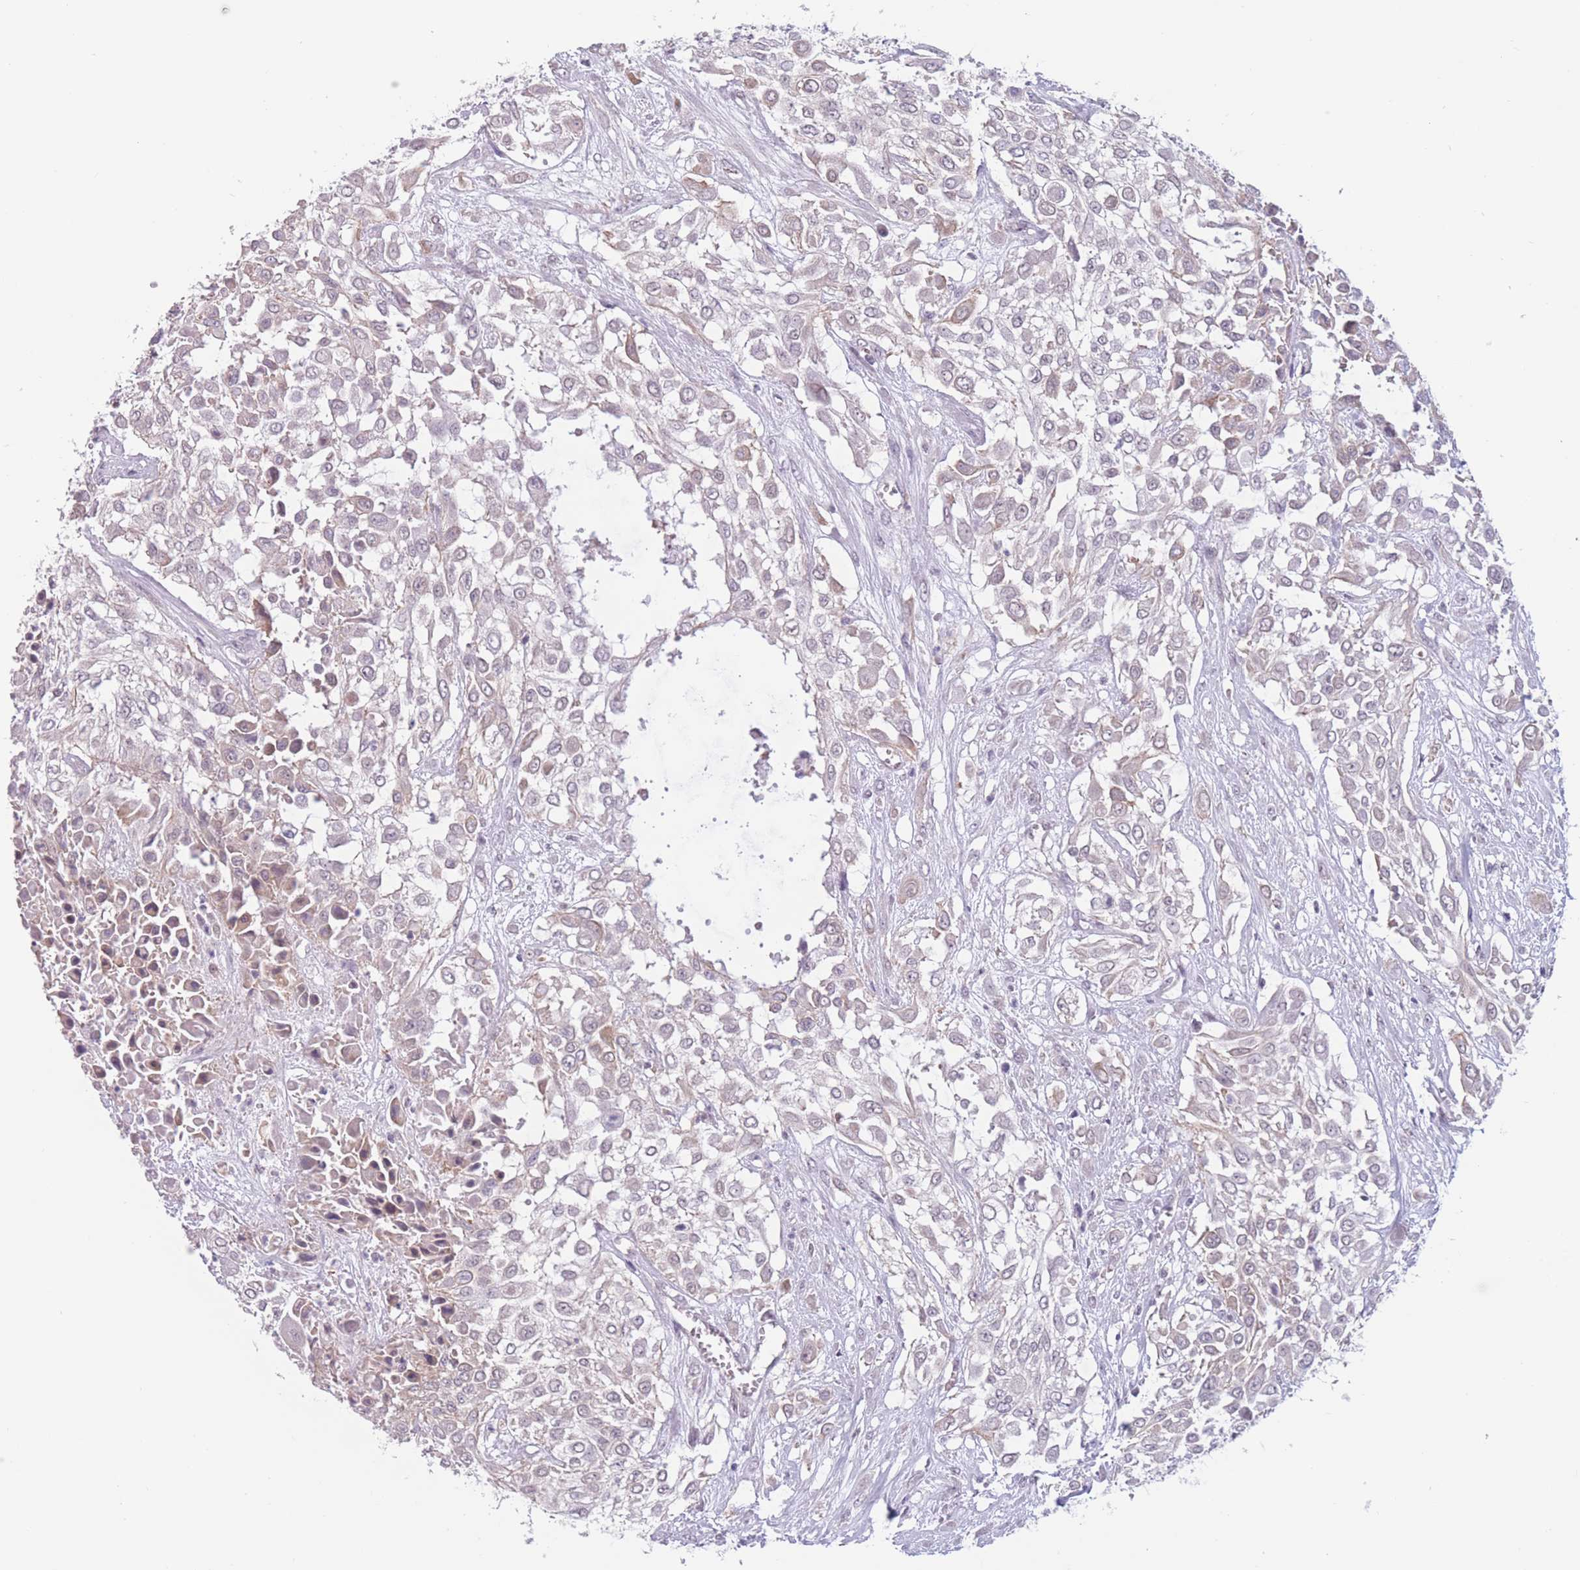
{"staining": {"intensity": "negative", "quantity": "none", "location": "none"}, "tissue": "urothelial cancer", "cell_type": "Tumor cells", "image_type": "cancer", "snomed": [{"axis": "morphology", "description": "Urothelial carcinoma, High grade"}, {"axis": "topography", "description": "Urinary bladder"}], "caption": "A histopathology image of human urothelial cancer is negative for staining in tumor cells.", "gene": "PODXL", "patient": {"sex": "male", "age": 57}}